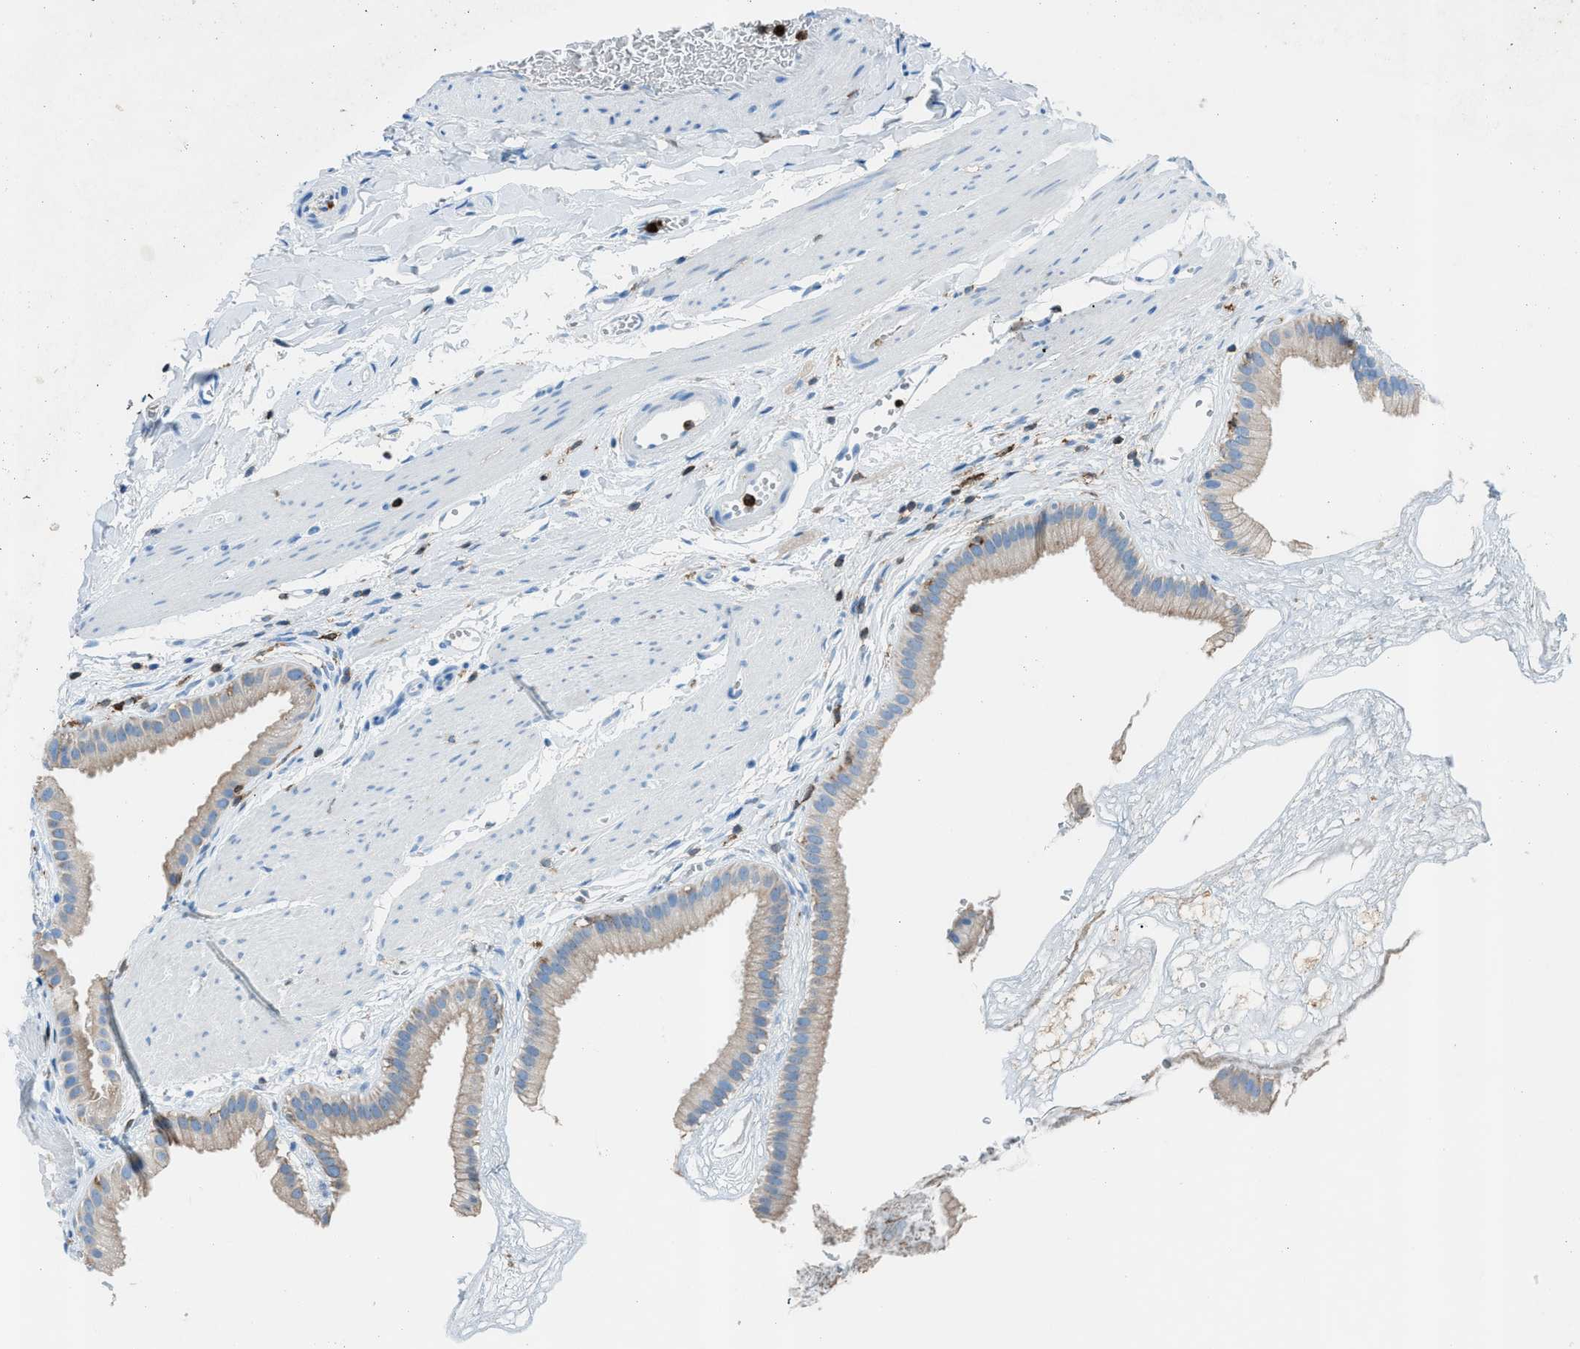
{"staining": {"intensity": "weak", "quantity": "25%-75%", "location": "cytoplasmic/membranous"}, "tissue": "gallbladder", "cell_type": "Glandular cells", "image_type": "normal", "snomed": [{"axis": "morphology", "description": "Normal tissue, NOS"}, {"axis": "topography", "description": "Gallbladder"}], "caption": "The histopathology image demonstrates immunohistochemical staining of benign gallbladder. There is weak cytoplasmic/membranous staining is seen in about 25%-75% of glandular cells.", "gene": "ITGB2", "patient": {"sex": "female", "age": 64}}